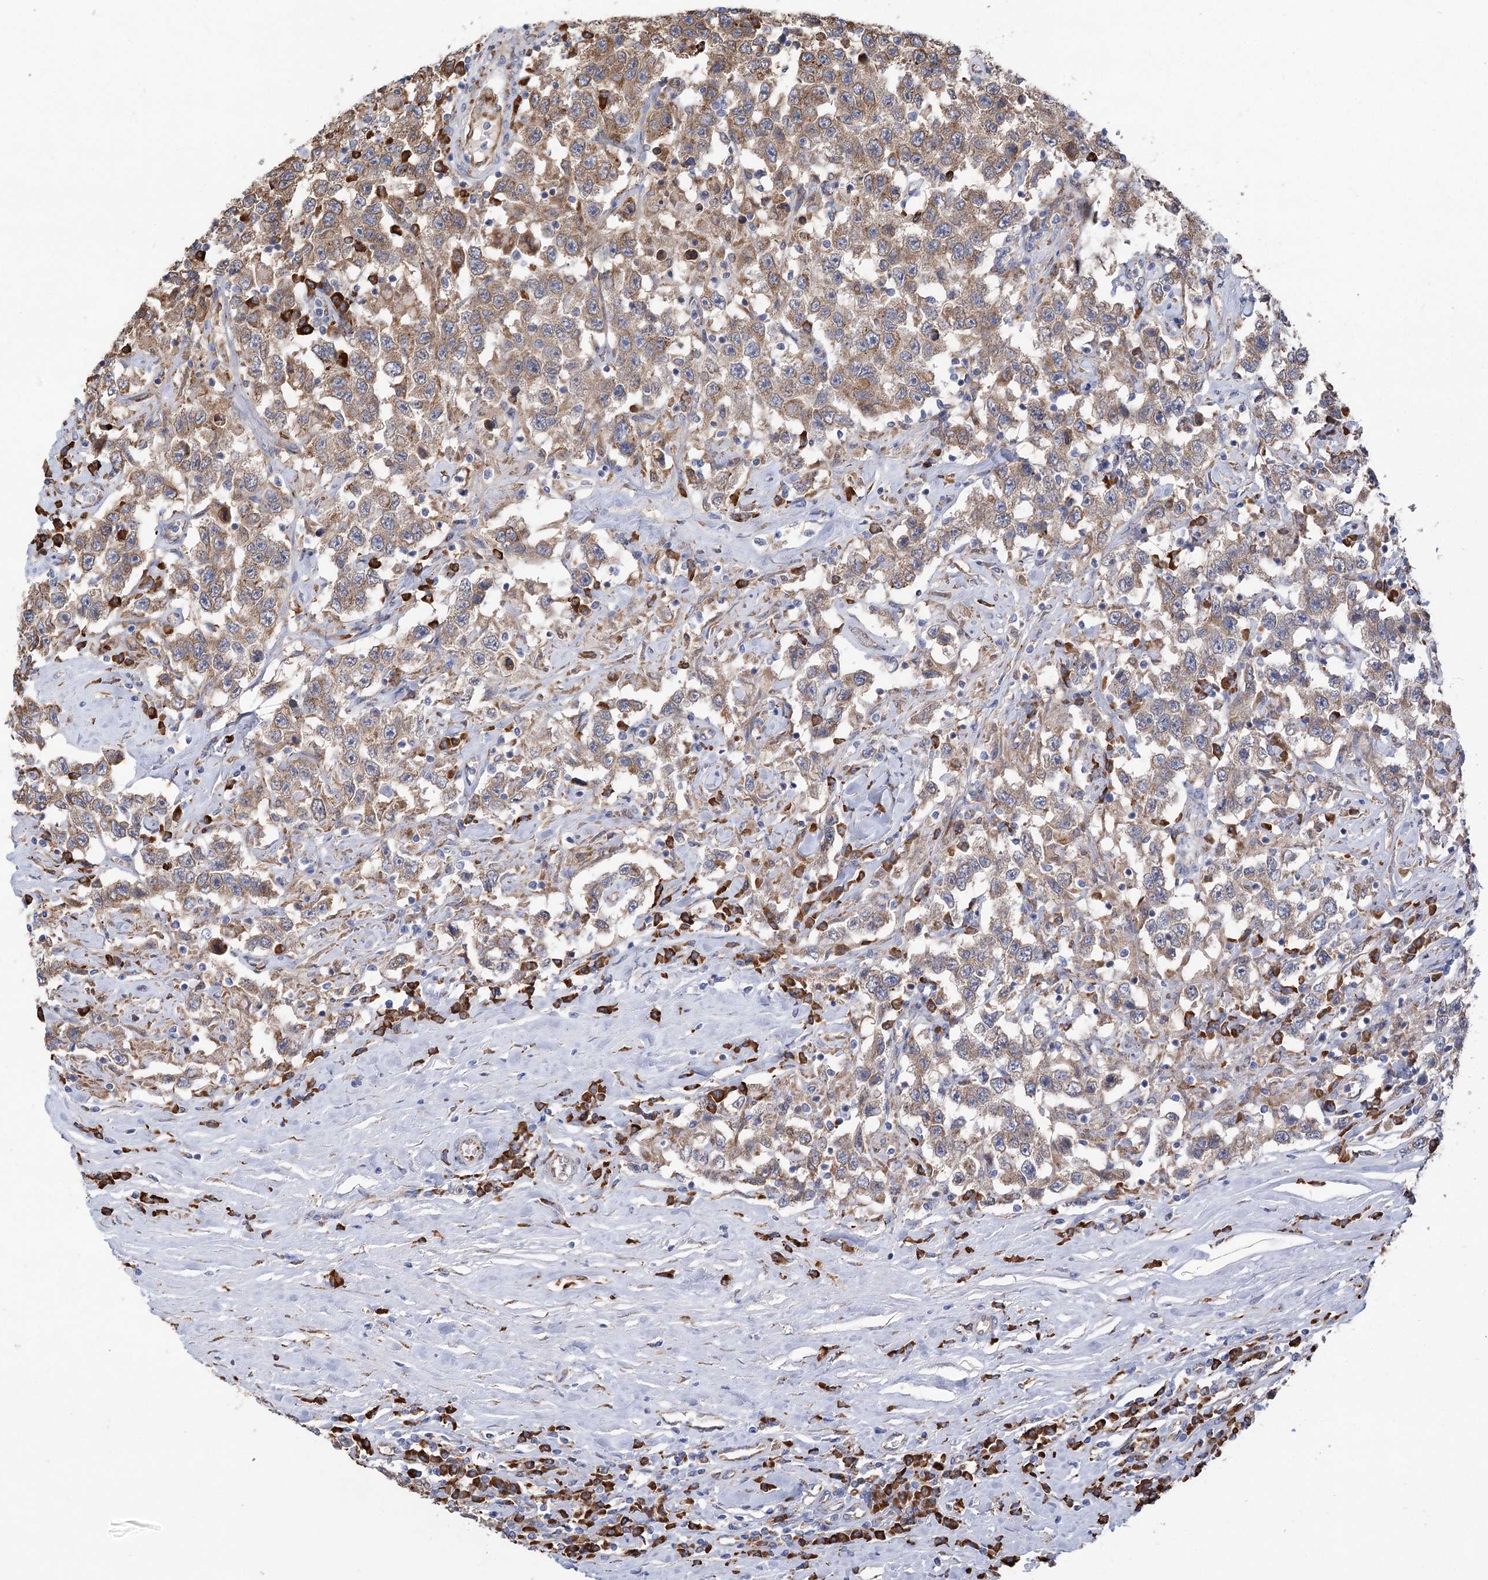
{"staining": {"intensity": "moderate", "quantity": ">75%", "location": "cytoplasmic/membranous"}, "tissue": "testis cancer", "cell_type": "Tumor cells", "image_type": "cancer", "snomed": [{"axis": "morphology", "description": "Seminoma, NOS"}, {"axis": "topography", "description": "Testis"}], "caption": "A brown stain labels moderate cytoplasmic/membranous positivity of a protein in testis cancer (seminoma) tumor cells. The staining is performed using DAB (3,3'-diaminobenzidine) brown chromogen to label protein expression. The nuclei are counter-stained blue using hematoxylin.", "gene": "METTL24", "patient": {"sex": "male", "age": 41}}